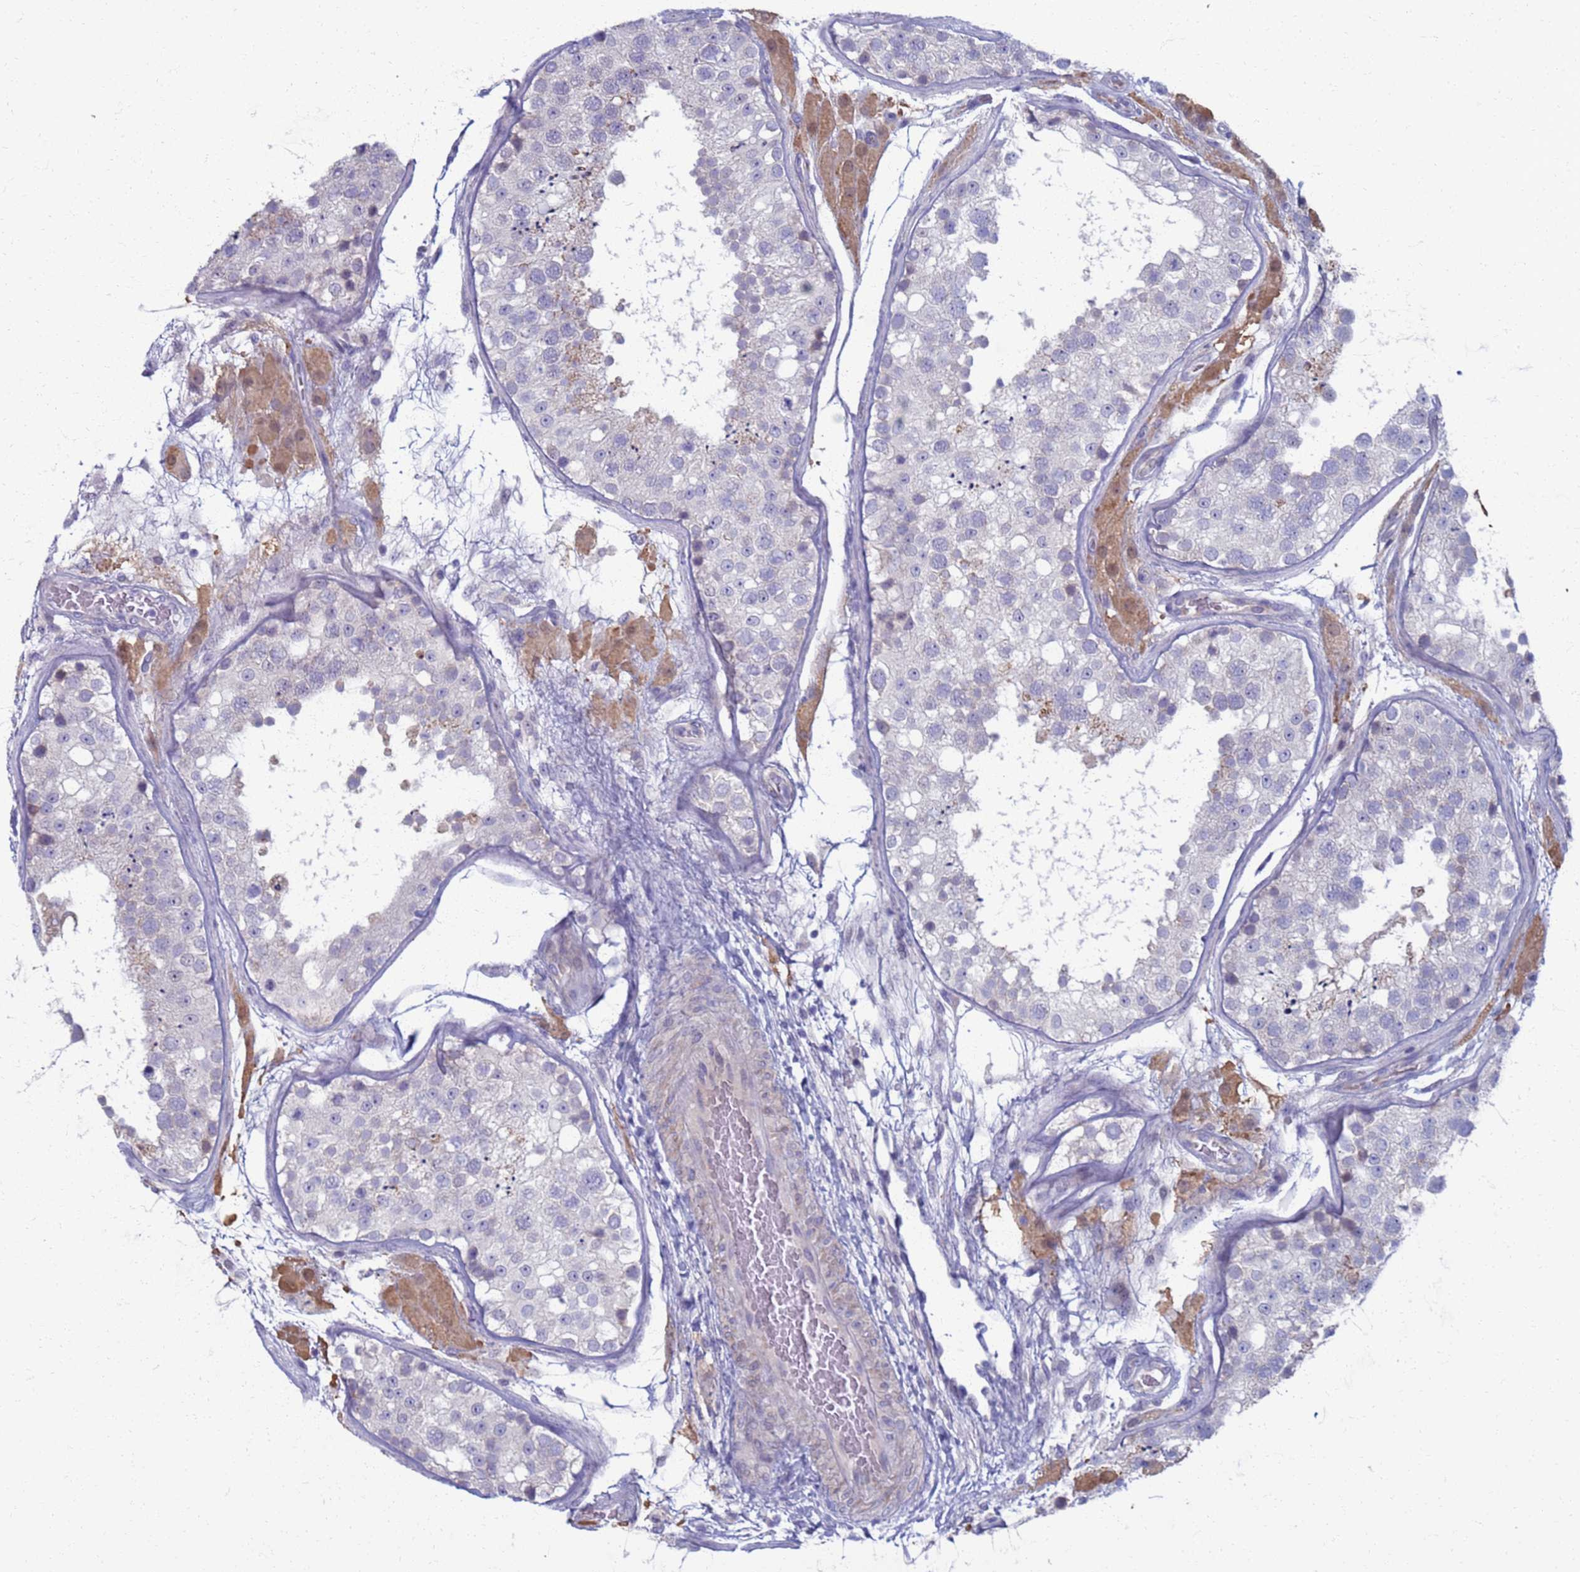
{"staining": {"intensity": "negative", "quantity": "none", "location": "none"}, "tissue": "testis", "cell_type": "Cells in seminiferous ducts", "image_type": "normal", "snomed": [{"axis": "morphology", "description": "Normal tissue, NOS"}, {"axis": "topography", "description": "Testis"}], "caption": "DAB (3,3'-diaminobenzidine) immunohistochemical staining of benign human testis displays no significant expression in cells in seminiferous ducts. (DAB immunohistochemistry (IHC) with hematoxylin counter stain).", "gene": "CLCA2", "patient": {"sex": "male", "age": 26}}